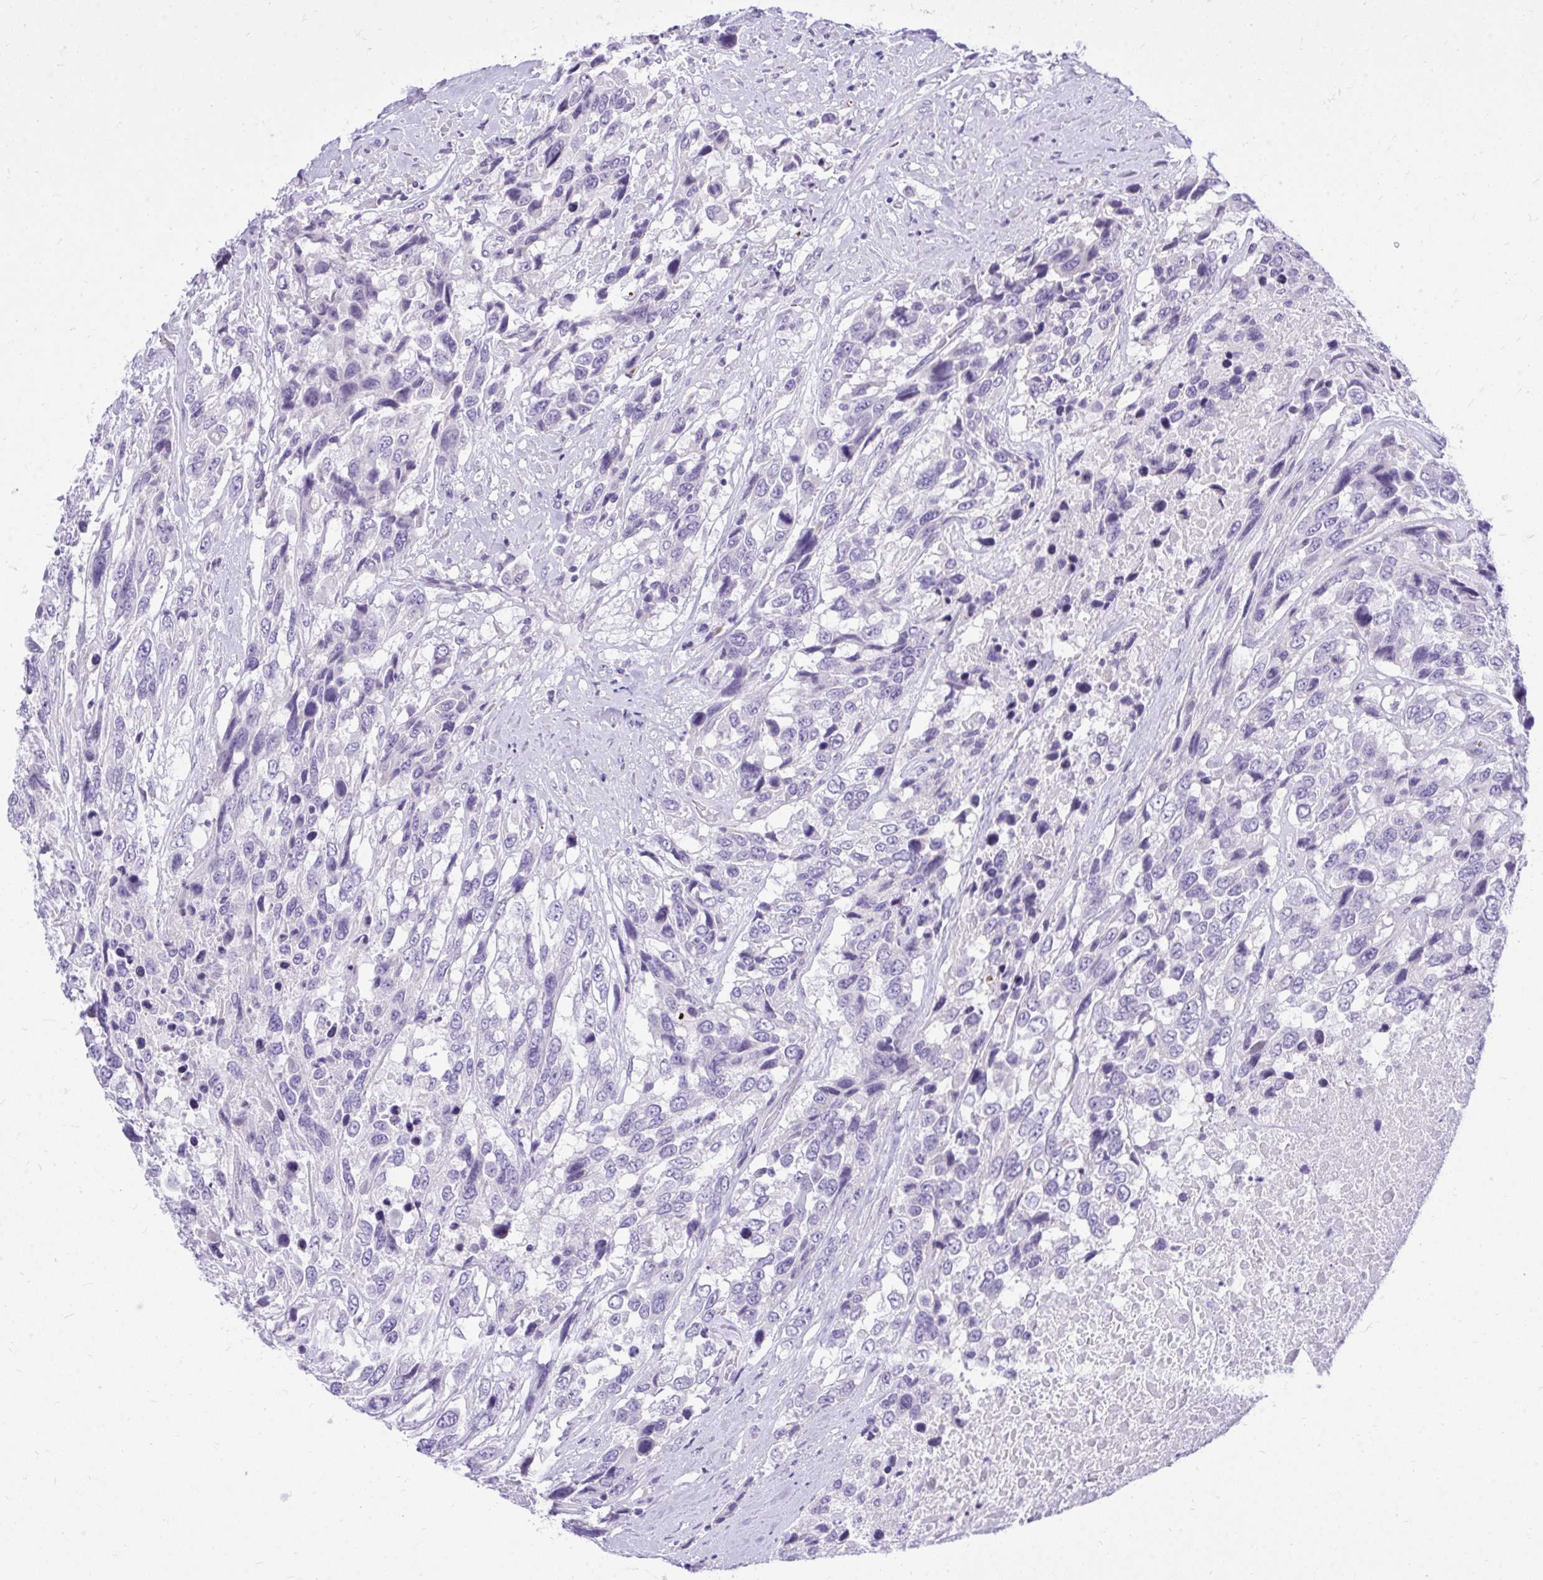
{"staining": {"intensity": "negative", "quantity": "none", "location": "none"}, "tissue": "urothelial cancer", "cell_type": "Tumor cells", "image_type": "cancer", "snomed": [{"axis": "morphology", "description": "Urothelial carcinoma, High grade"}, {"axis": "topography", "description": "Urinary bladder"}], "caption": "An IHC micrograph of urothelial cancer is shown. There is no staining in tumor cells of urothelial cancer. (DAB IHC, high magnification).", "gene": "GABRA1", "patient": {"sex": "female", "age": 70}}